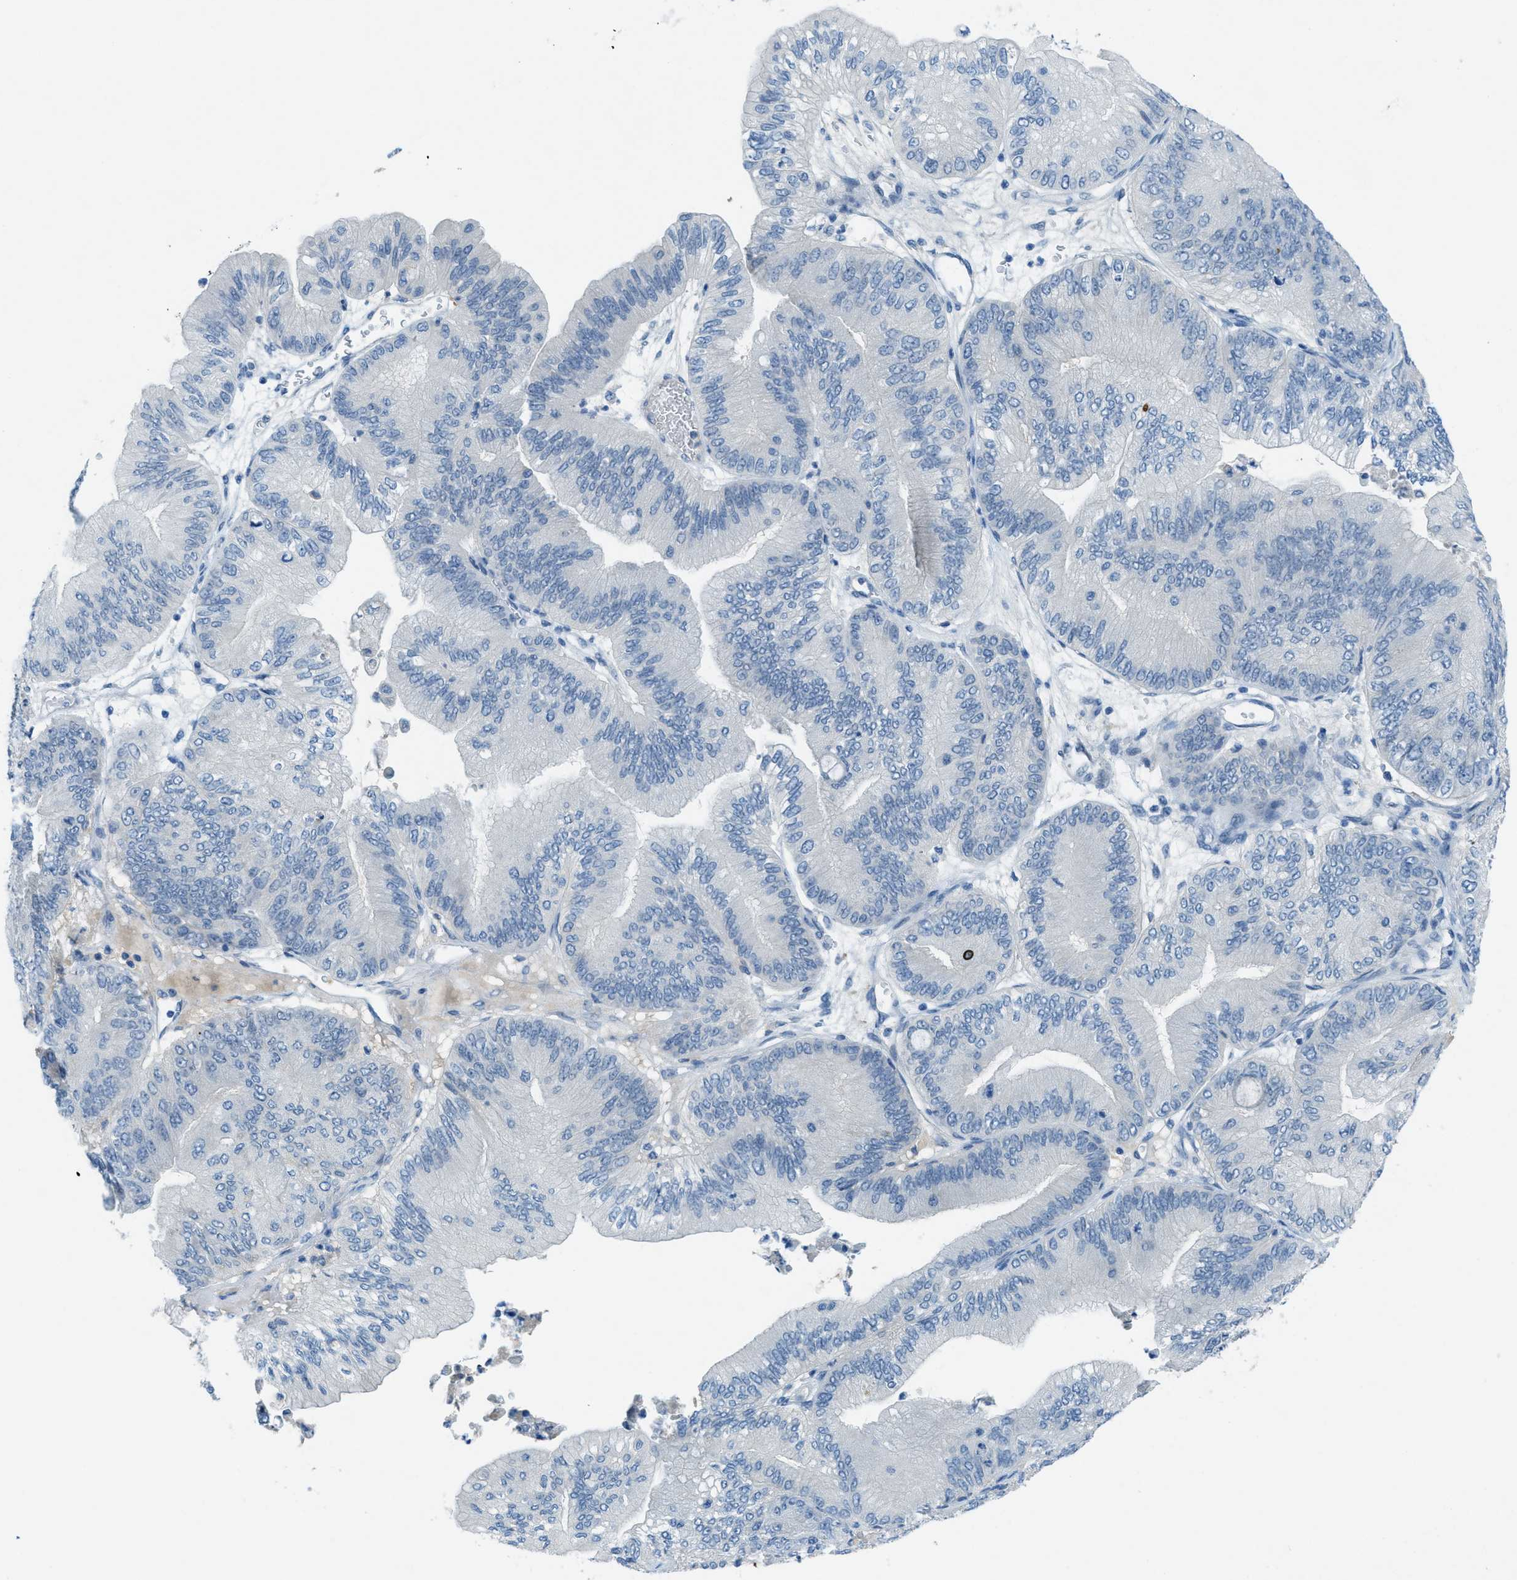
{"staining": {"intensity": "negative", "quantity": "none", "location": "none"}, "tissue": "ovarian cancer", "cell_type": "Tumor cells", "image_type": "cancer", "snomed": [{"axis": "morphology", "description": "Cystadenocarcinoma, mucinous, NOS"}, {"axis": "topography", "description": "Ovary"}], "caption": "Photomicrograph shows no protein expression in tumor cells of ovarian cancer (mucinous cystadenocarcinoma) tissue.", "gene": "KLHL8", "patient": {"sex": "female", "age": 61}}